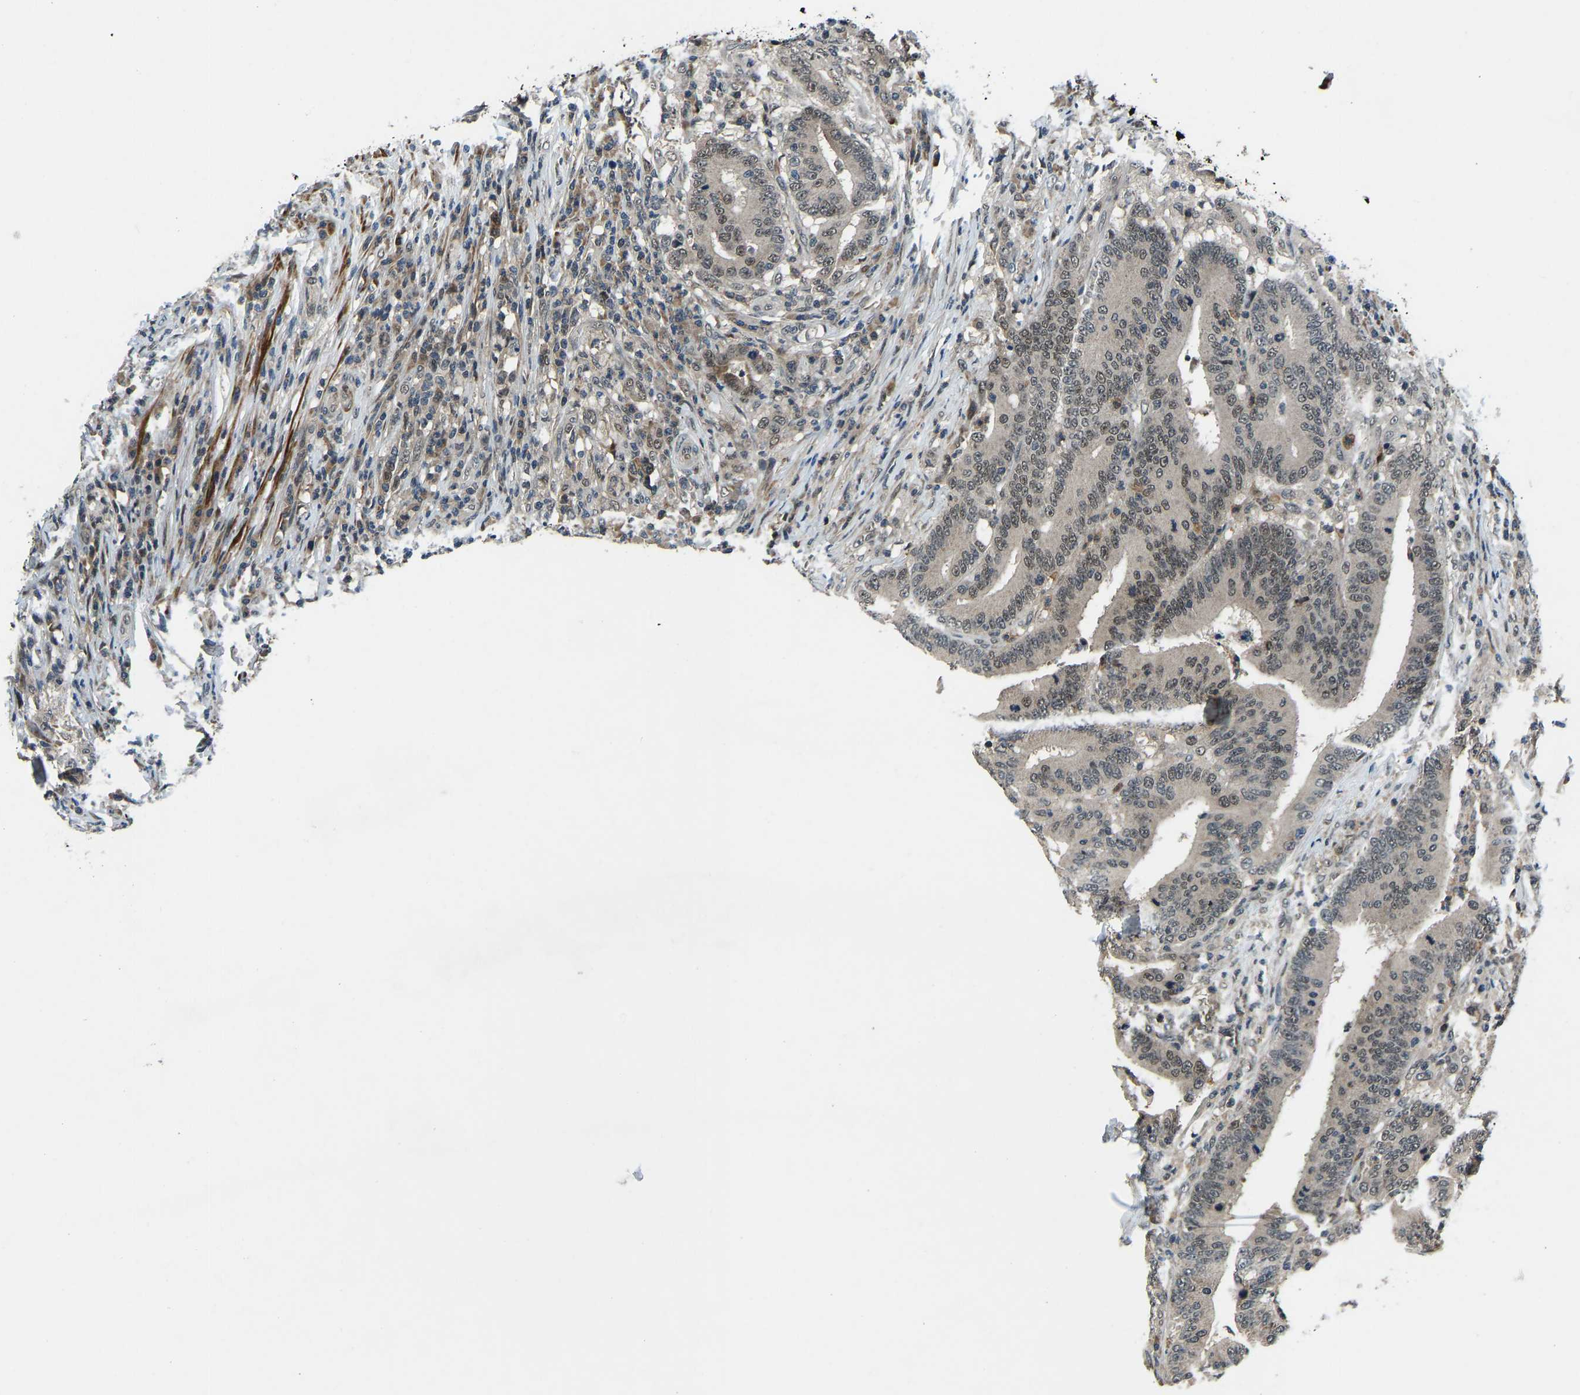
{"staining": {"intensity": "moderate", "quantity": ">75%", "location": "nuclear"}, "tissue": "colorectal cancer", "cell_type": "Tumor cells", "image_type": "cancer", "snomed": [{"axis": "morphology", "description": "Adenocarcinoma, NOS"}, {"axis": "topography", "description": "Colon"}], "caption": "Tumor cells show medium levels of moderate nuclear positivity in approximately >75% of cells in human adenocarcinoma (colorectal).", "gene": "RLIM", "patient": {"sex": "female", "age": 66}}